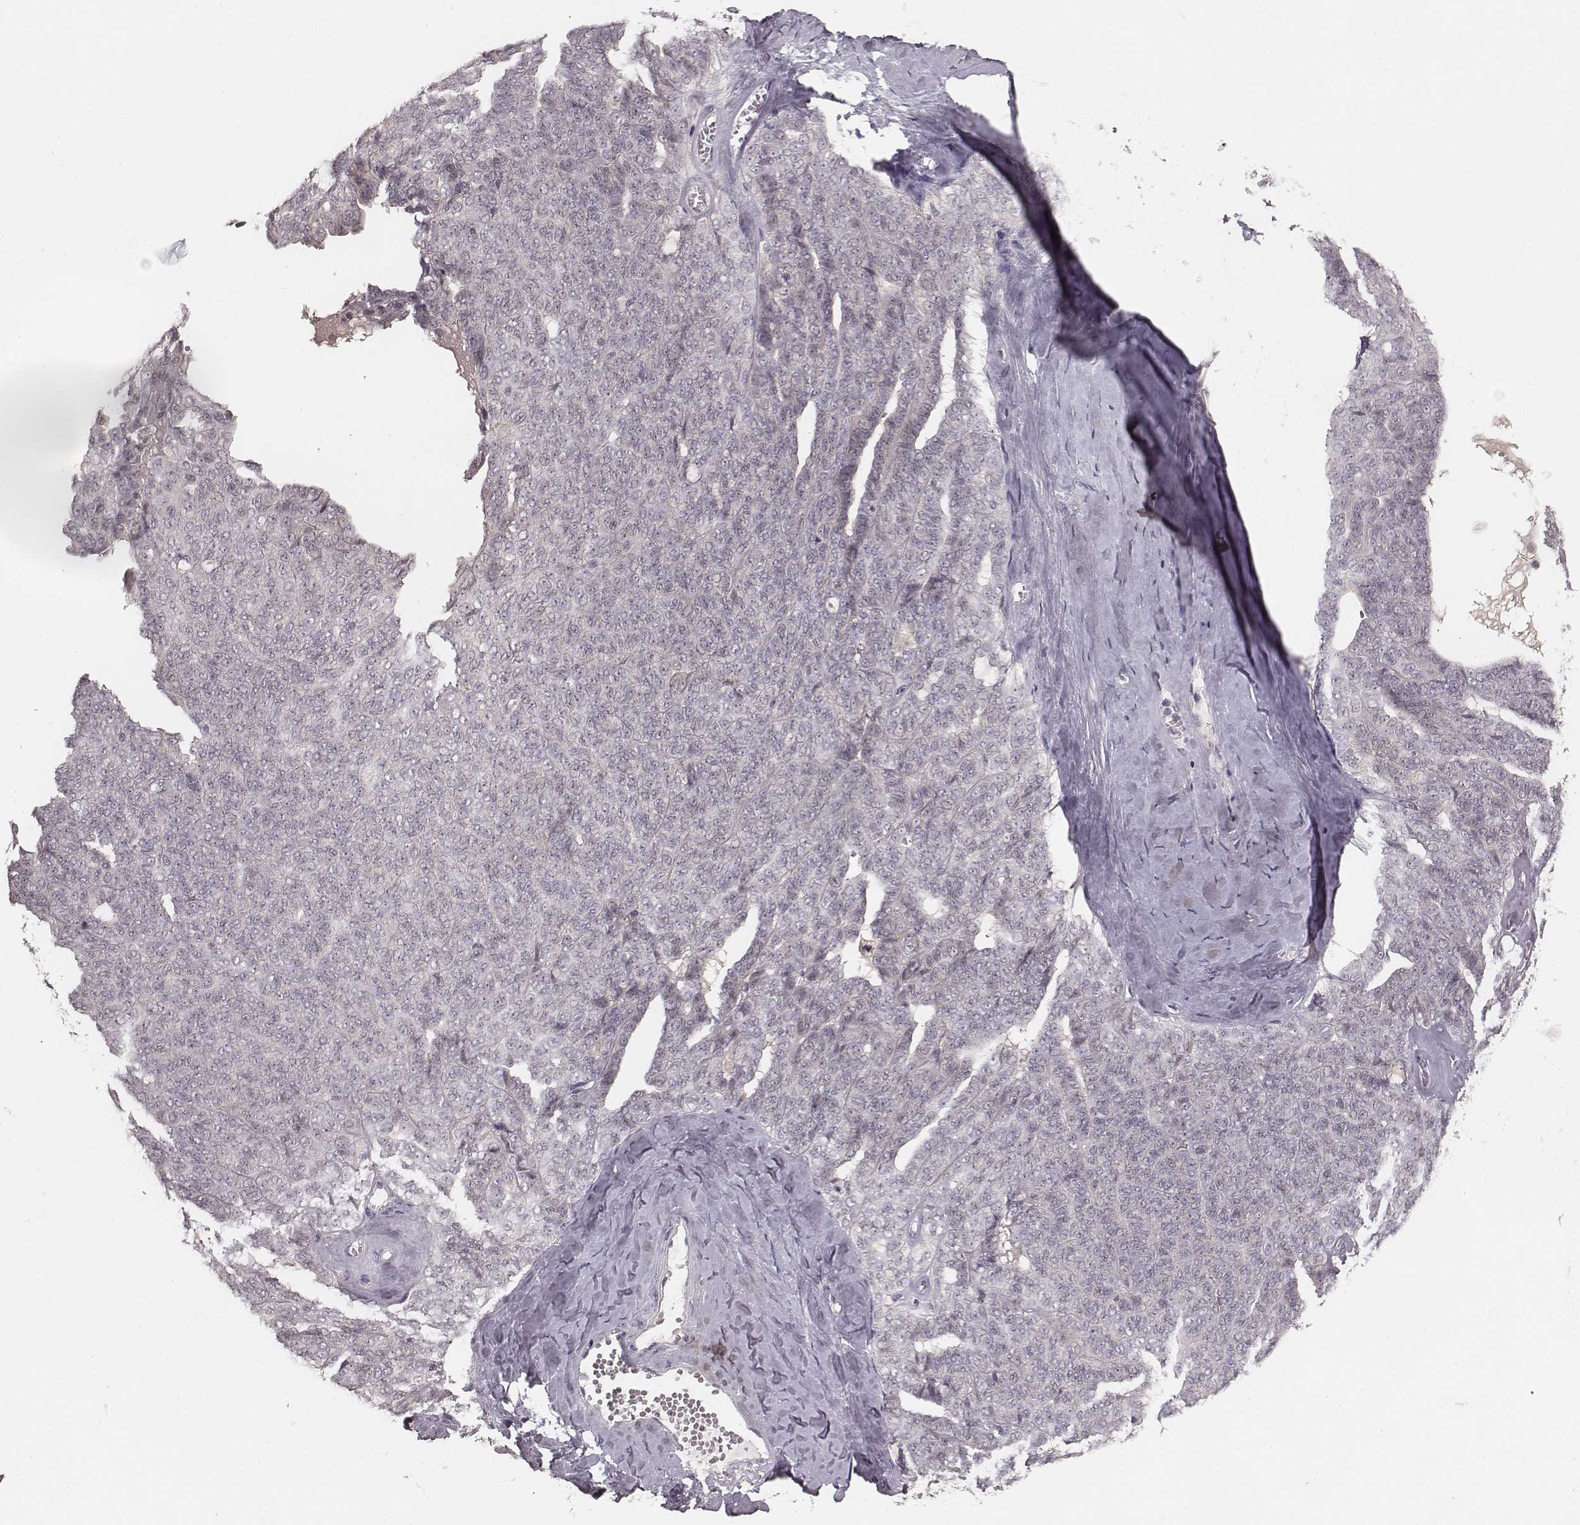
{"staining": {"intensity": "negative", "quantity": "none", "location": "none"}, "tissue": "ovarian cancer", "cell_type": "Tumor cells", "image_type": "cancer", "snomed": [{"axis": "morphology", "description": "Cystadenocarcinoma, serous, NOS"}, {"axis": "topography", "description": "Ovary"}], "caption": "This is an IHC micrograph of serous cystadenocarcinoma (ovarian). There is no expression in tumor cells.", "gene": "LY6K", "patient": {"sex": "female", "age": 71}}